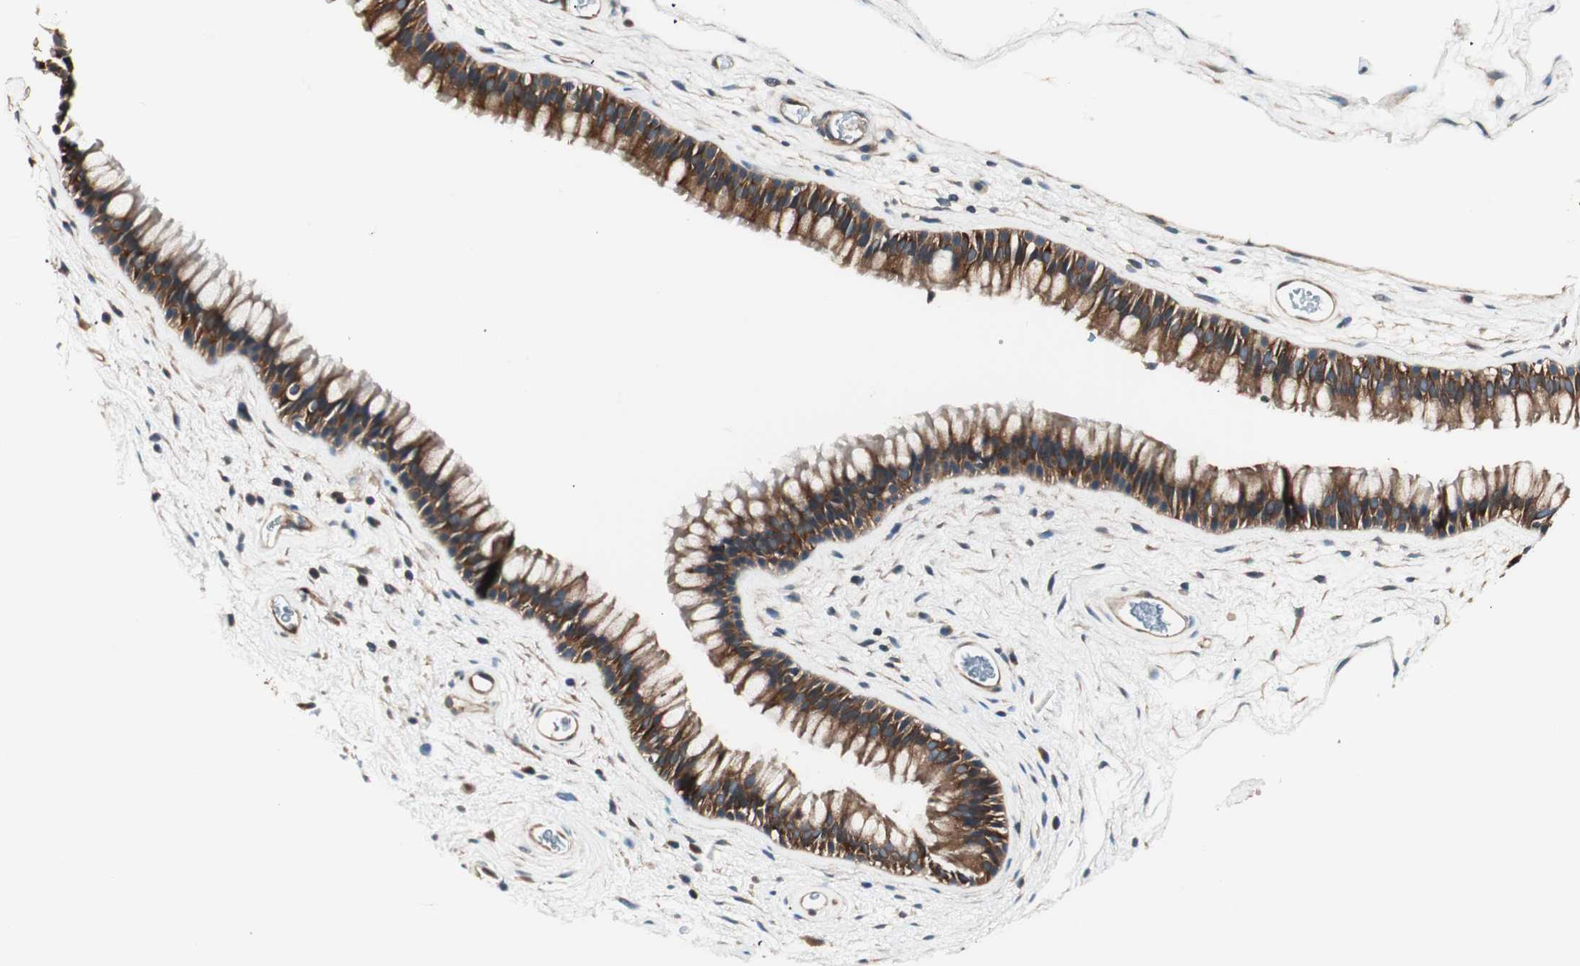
{"staining": {"intensity": "strong", "quantity": ">75%", "location": "cytoplasmic/membranous"}, "tissue": "nasopharynx", "cell_type": "Respiratory epithelial cells", "image_type": "normal", "snomed": [{"axis": "morphology", "description": "Normal tissue, NOS"}, {"axis": "morphology", "description": "Inflammation, NOS"}, {"axis": "topography", "description": "Nasopharynx"}], "caption": "A histopathology image of human nasopharynx stained for a protein exhibits strong cytoplasmic/membranous brown staining in respiratory epithelial cells. The staining was performed using DAB (3,3'-diaminobenzidine), with brown indicating positive protein expression. Nuclei are stained blue with hematoxylin.", "gene": "TSG101", "patient": {"sex": "male", "age": 48}}